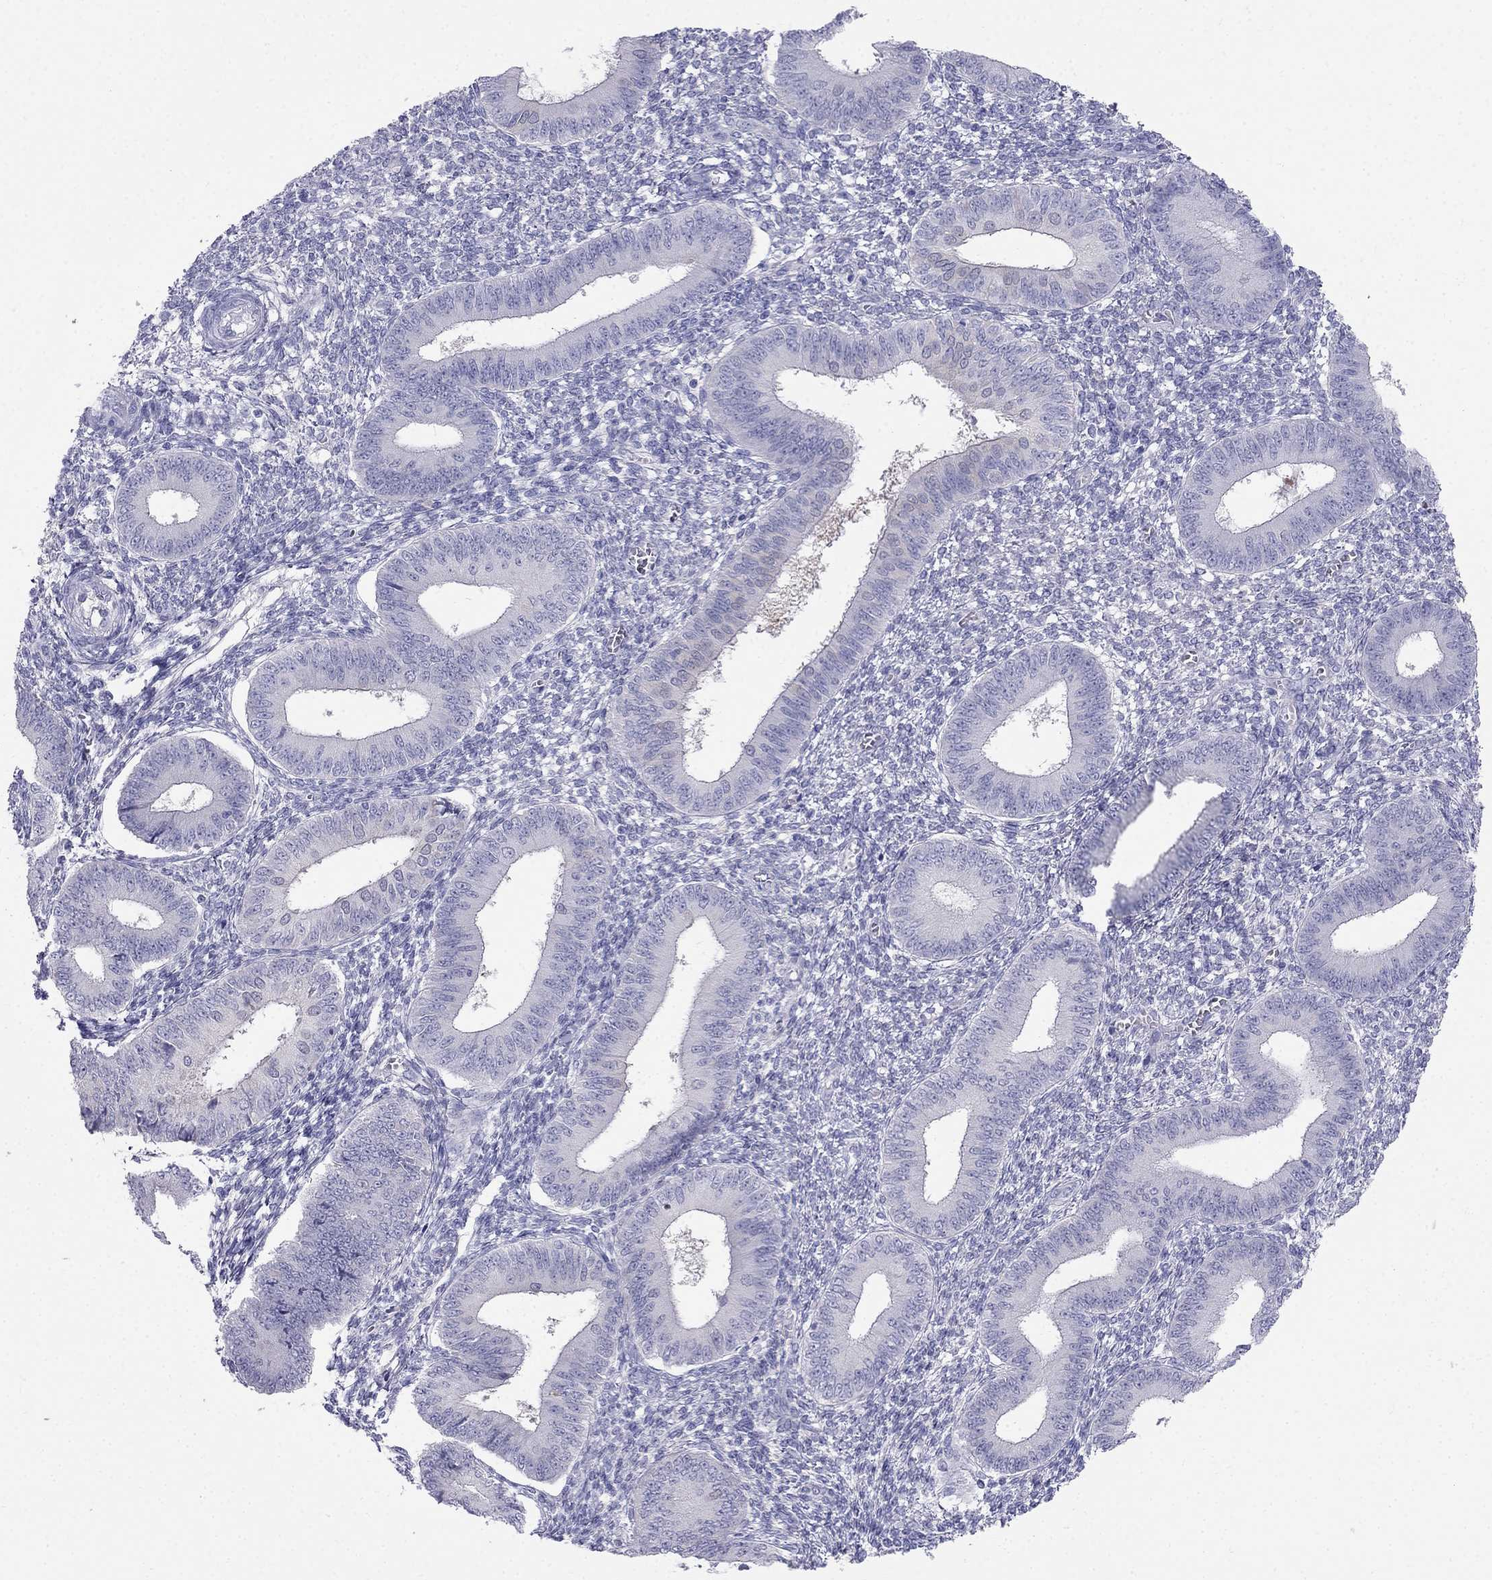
{"staining": {"intensity": "negative", "quantity": "none", "location": "none"}, "tissue": "endometrium", "cell_type": "Cells in endometrial stroma", "image_type": "normal", "snomed": [{"axis": "morphology", "description": "Normal tissue, NOS"}, {"axis": "topography", "description": "Endometrium"}], "caption": "Micrograph shows no protein positivity in cells in endometrial stroma of benign endometrium.", "gene": "RFLNA", "patient": {"sex": "female", "age": 42}}